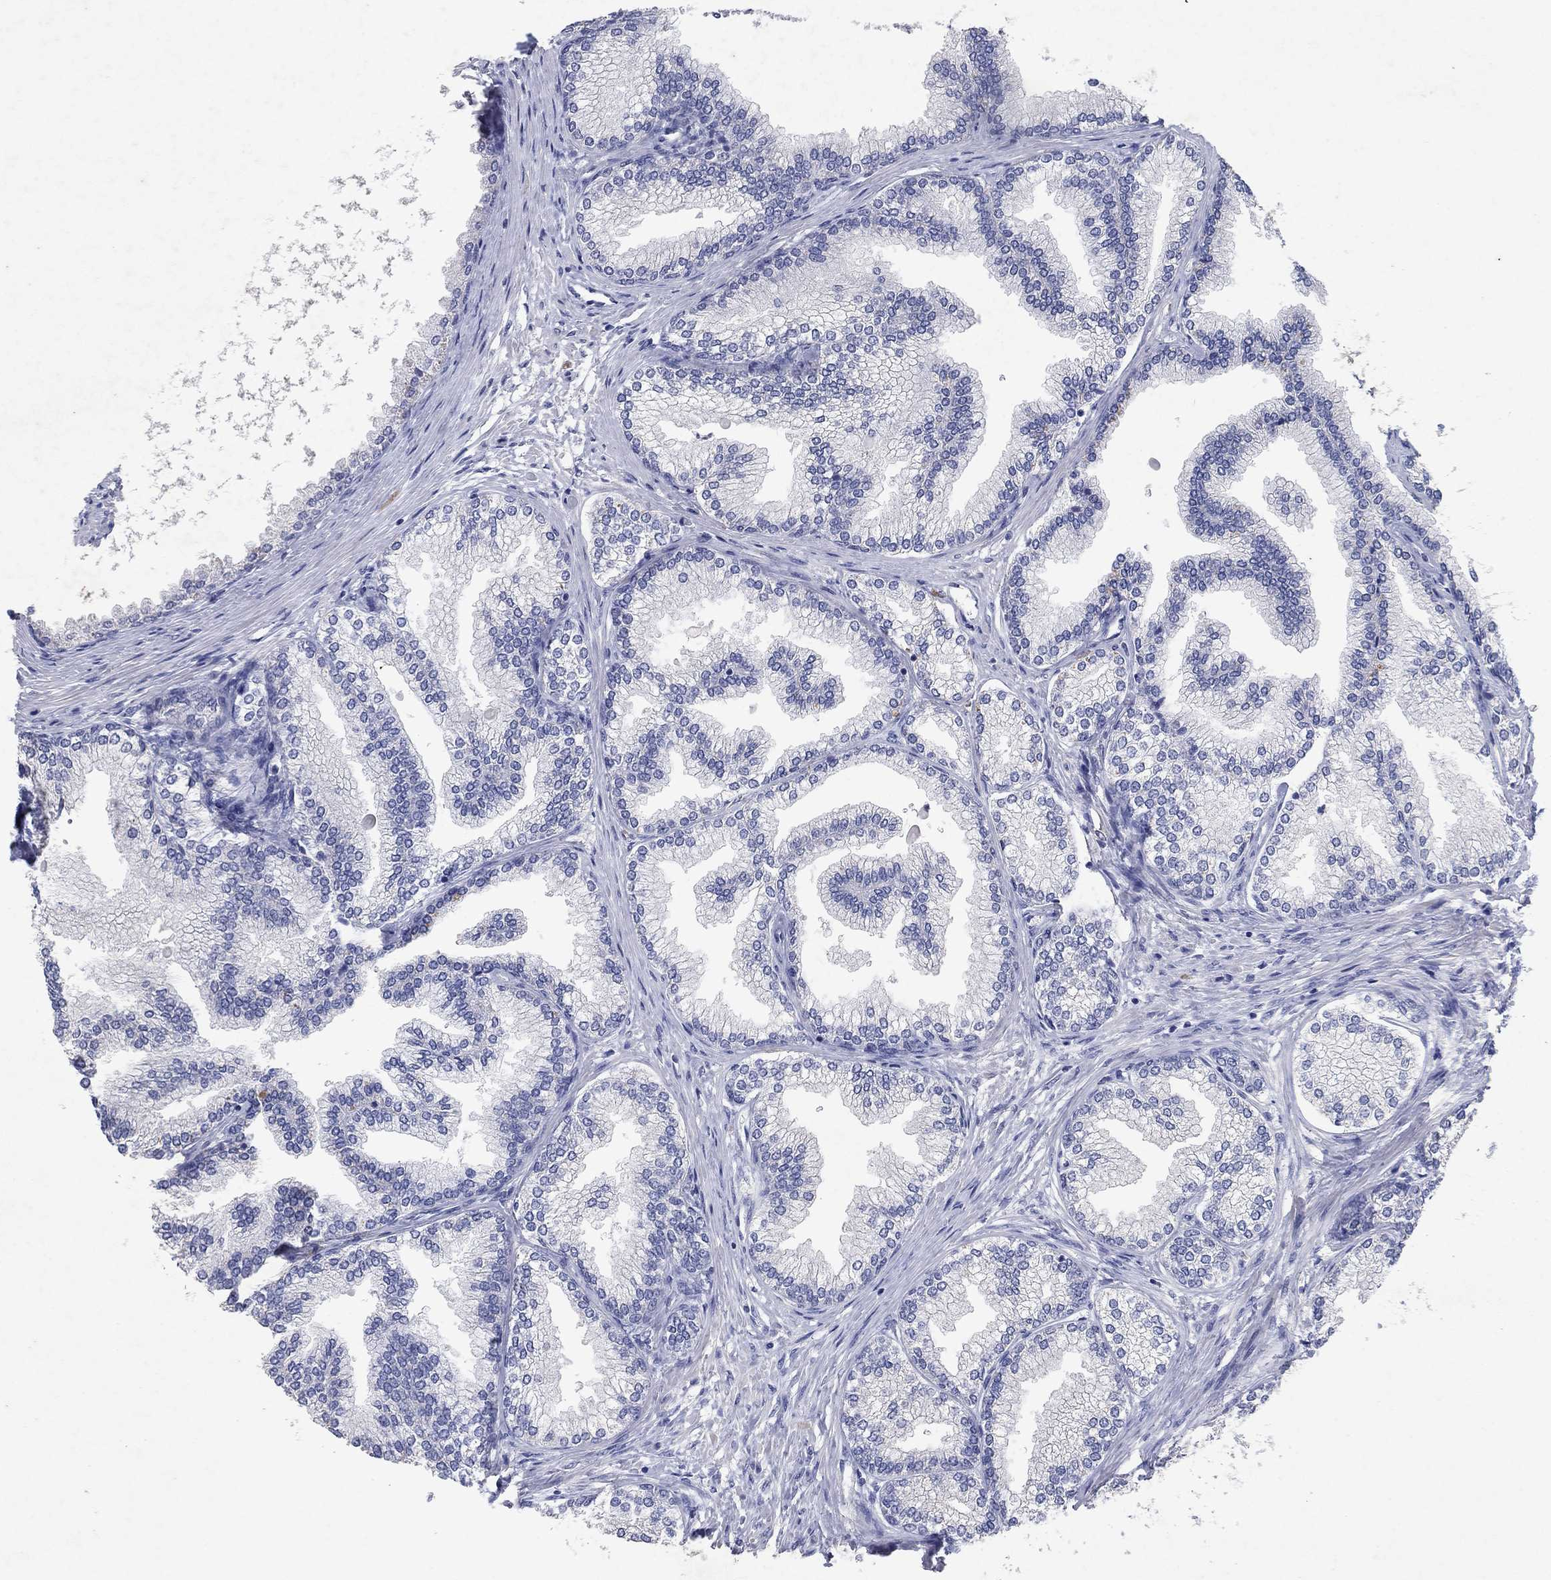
{"staining": {"intensity": "negative", "quantity": "none", "location": "none"}, "tissue": "prostate", "cell_type": "Glandular cells", "image_type": "normal", "snomed": [{"axis": "morphology", "description": "Normal tissue, NOS"}, {"axis": "topography", "description": "Prostate"}], "caption": "An immunohistochemistry histopathology image of normal prostate is shown. There is no staining in glandular cells of prostate.", "gene": "KRT40", "patient": {"sex": "male", "age": 72}}